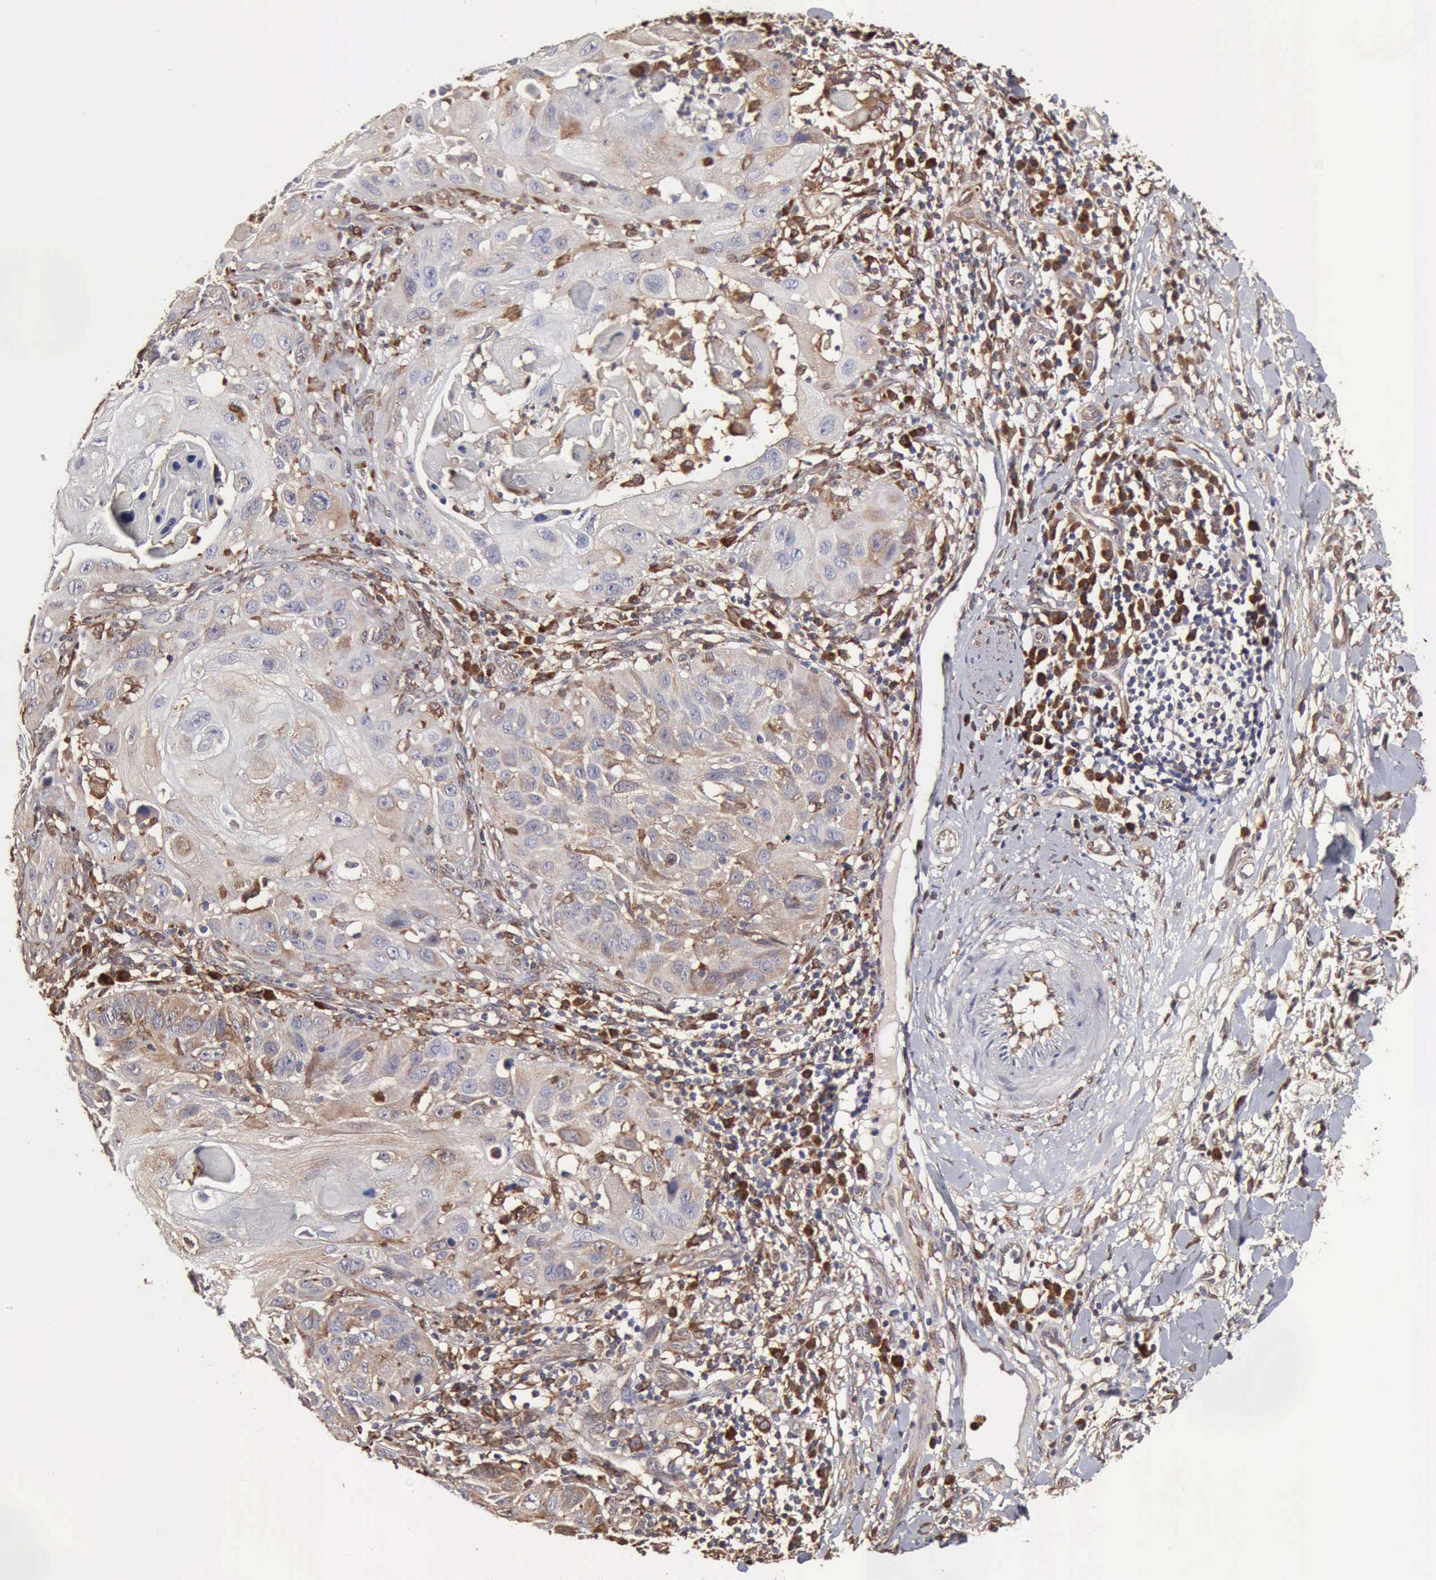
{"staining": {"intensity": "weak", "quantity": "25%-75%", "location": "cytoplasmic/membranous"}, "tissue": "skin cancer", "cell_type": "Tumor cells", "image_type": "cancer", "snomed": [{"axis": "morphology", "description": "Squamous cell carcinoma, NOS"}, {"axis": "topography", "description": "Skin"}], "caption": "Immunohistochemical staining of squamous cell carcinoma (skin) demonstrates low levels of weak cytoplasmic/membranous protein positivity in about 25%-75% of tumor cells.", "gene": "APOL2", "patient": {"sex": "female", "age": 89}}